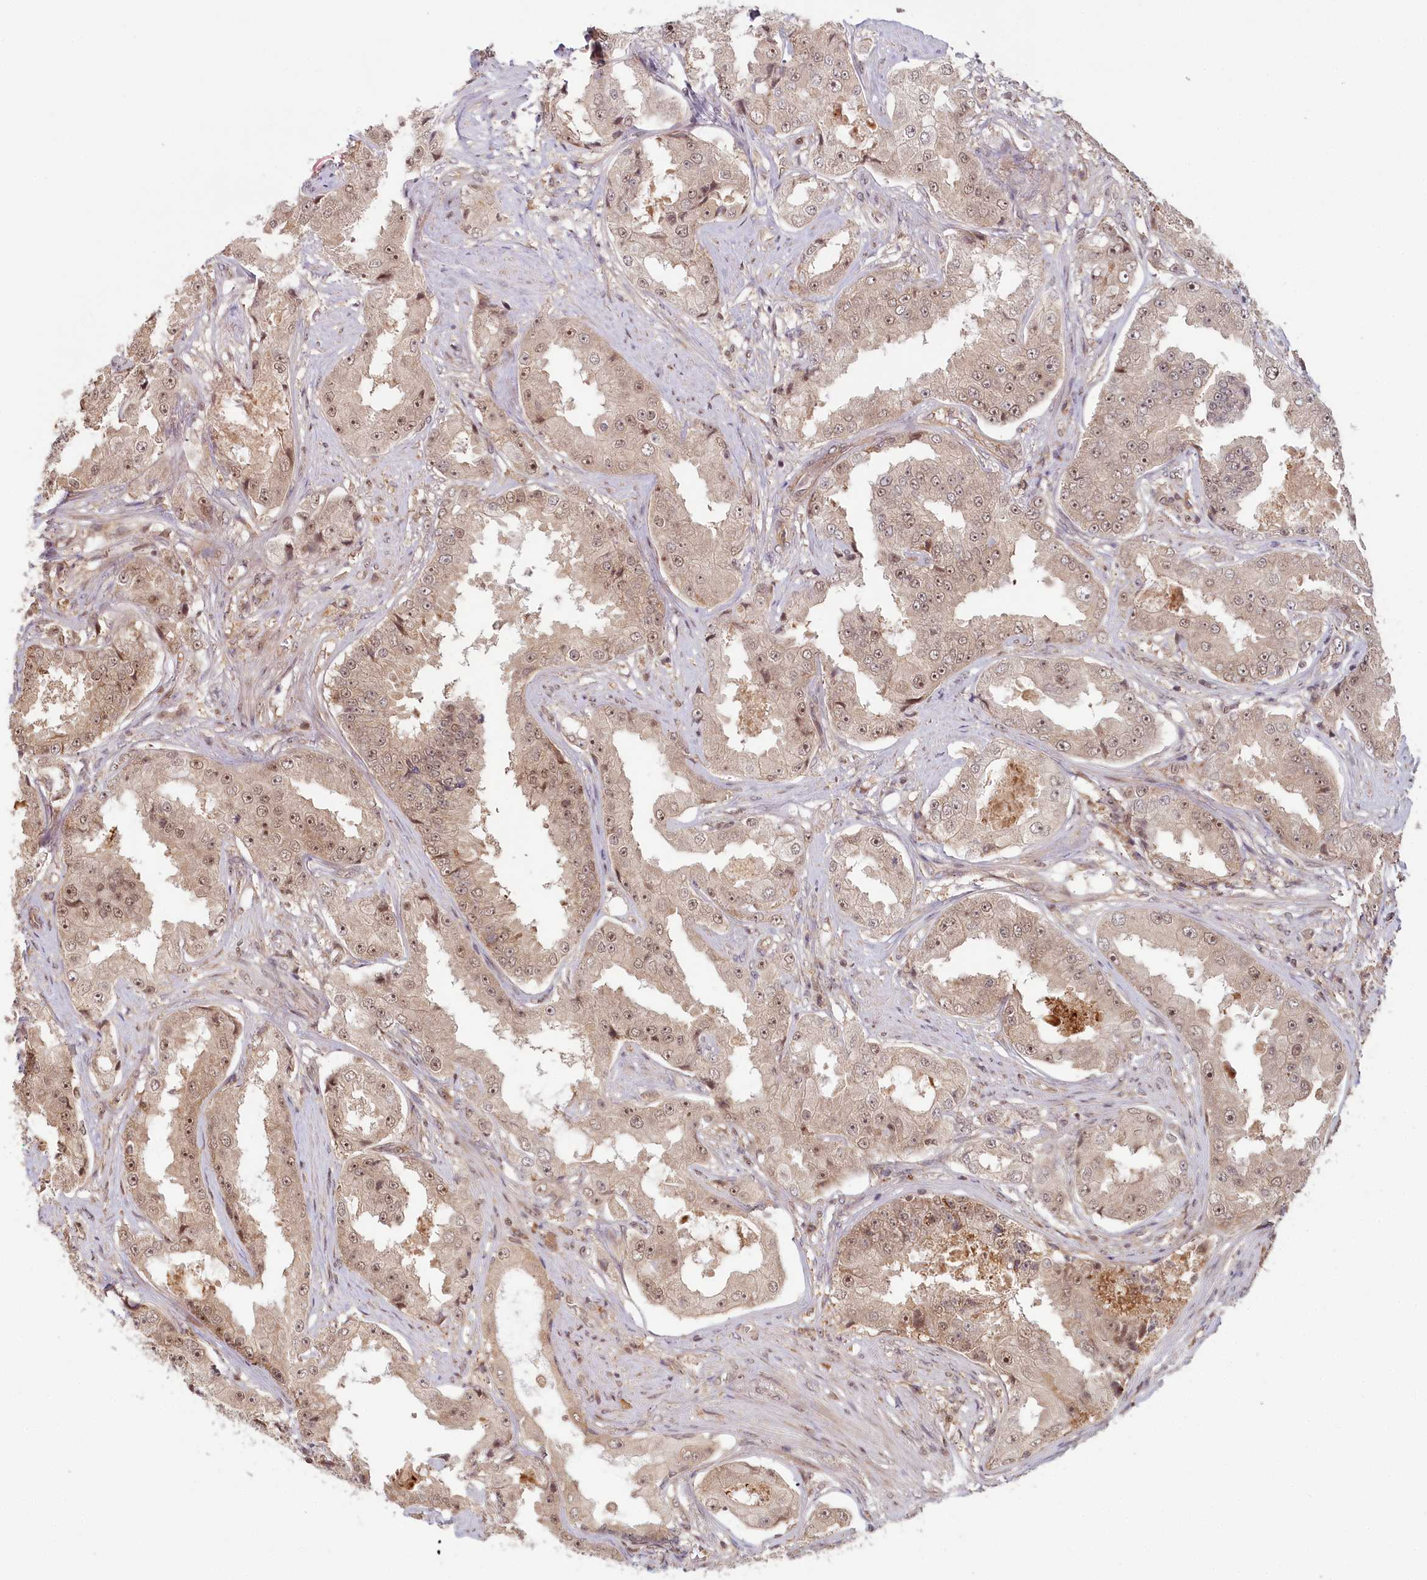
{"staining": {"intensity": "weak", "quantity": ">75%", "location": "cytoplasmic/membranous,nuclear"}, "tissue": "prostate cancer", "cell_type": "Tumor cells", "image_type": "cancer", "snomed": [{"axis": "morphology", "description": "Adenocarcinoma, High grade"}, {"axis": "topography", "description": "Prostate"}], "caption": "Tumor cells reveal low levels of weak cytoplasmic/membranous and nuclear expression in about >75% of cells in human prostate cancer (high-grade adenocarcinoma).", "gene": "WAPL", "patient": {"sex": "male", "age": 73}}